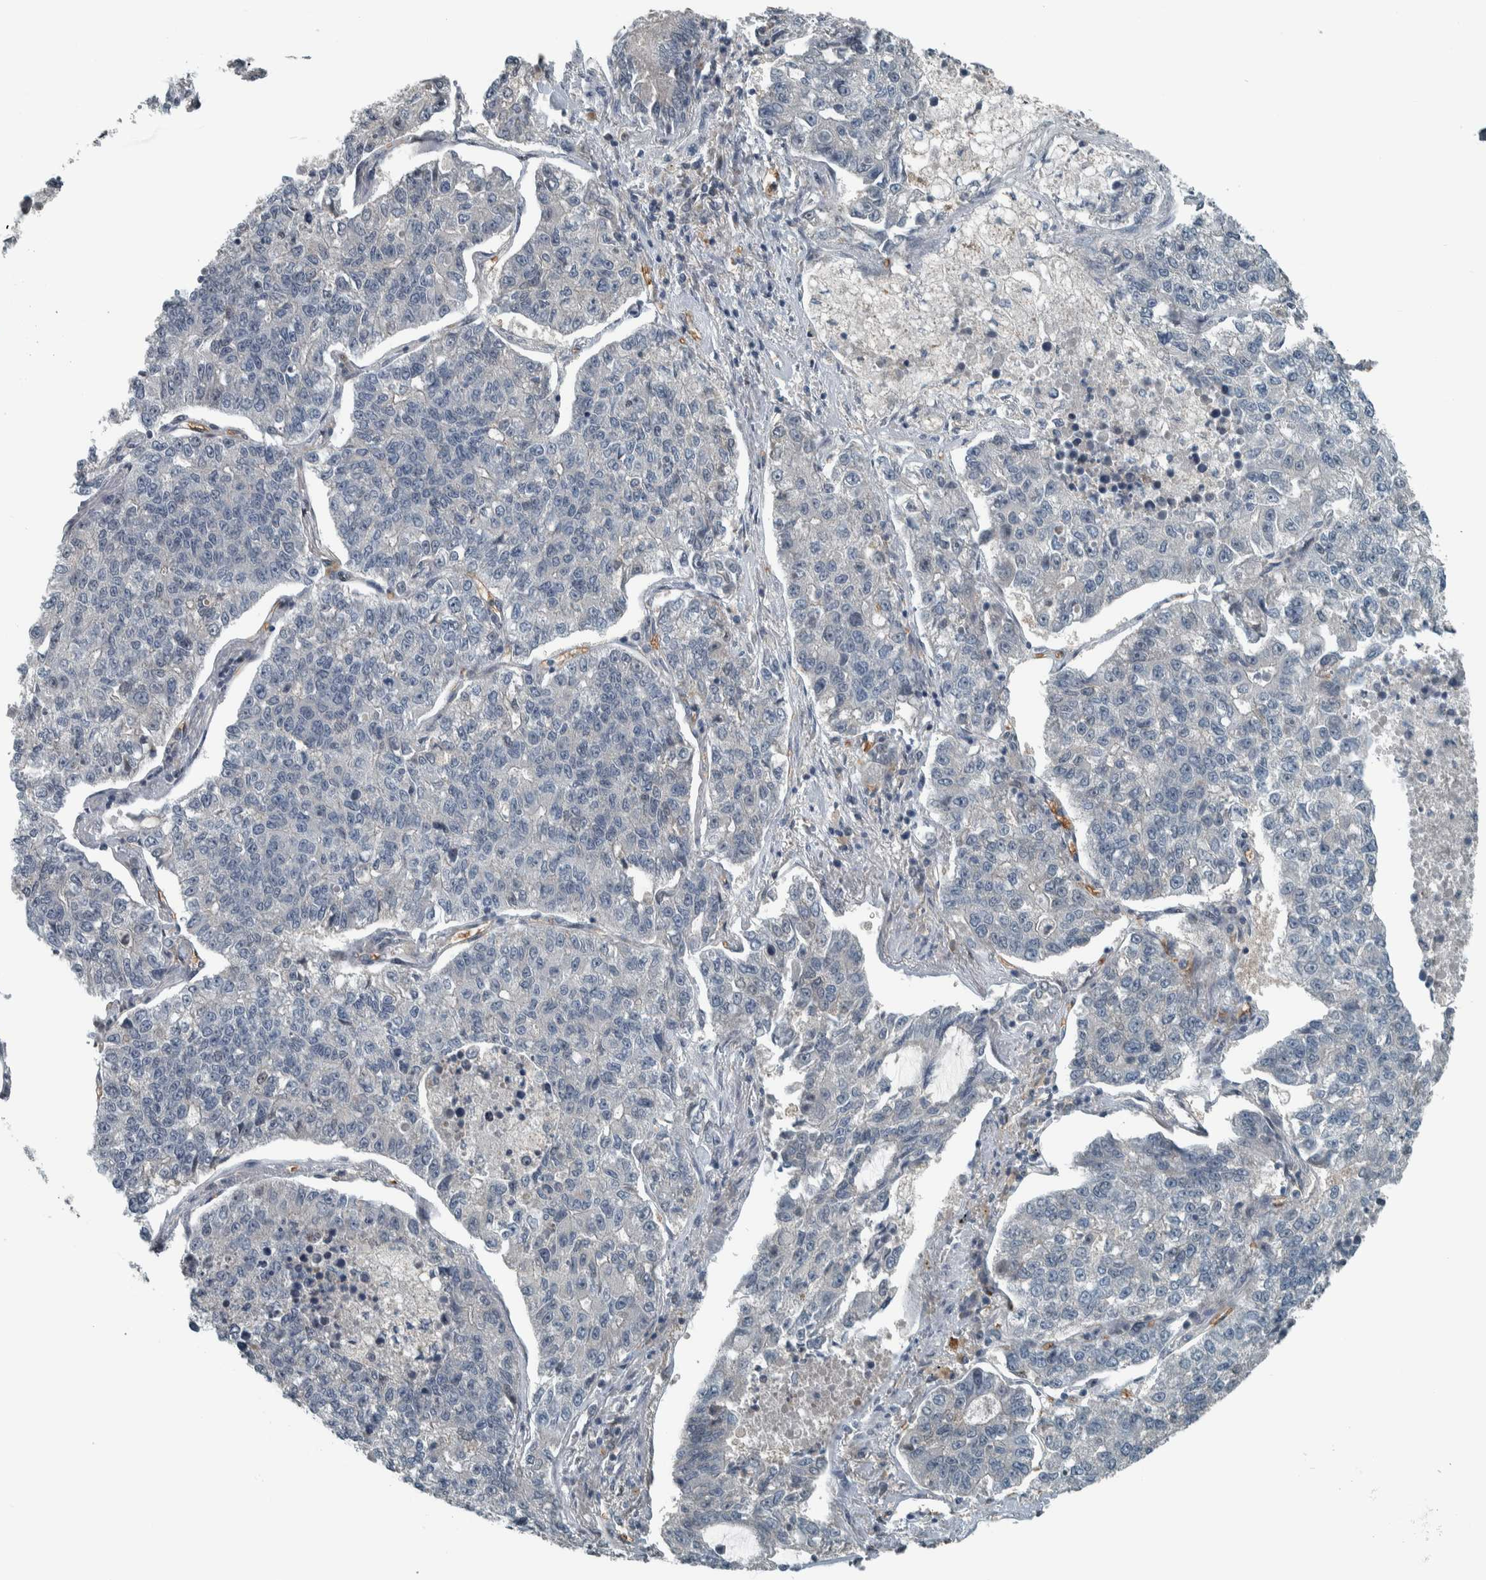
{"staining": {"intensity": "negative", "quantity": "none", "location": "none"}, "tissue": "lung cancer", "cell_type": "Tumor cells", "image_type": "cancer", "snomed": [{"axis": "morphology", "description": "Adenocarcinoma, NOS"}, {"axis": "topography", "description": "Lung"}], "caption": "This is a histopathology image of immunohistochemistry (IHC) staining of lung cancer (adenocarcinoma), which shows no expression in tumor cells. (Stains: DAB (3,3'-diaminobenzidine) IHC with hematoxylin counter stain, Microscopy: brightfield microscopy at high magnification).", "gene": "ALAD", "patient": {"sex": "male", "age": 49}}